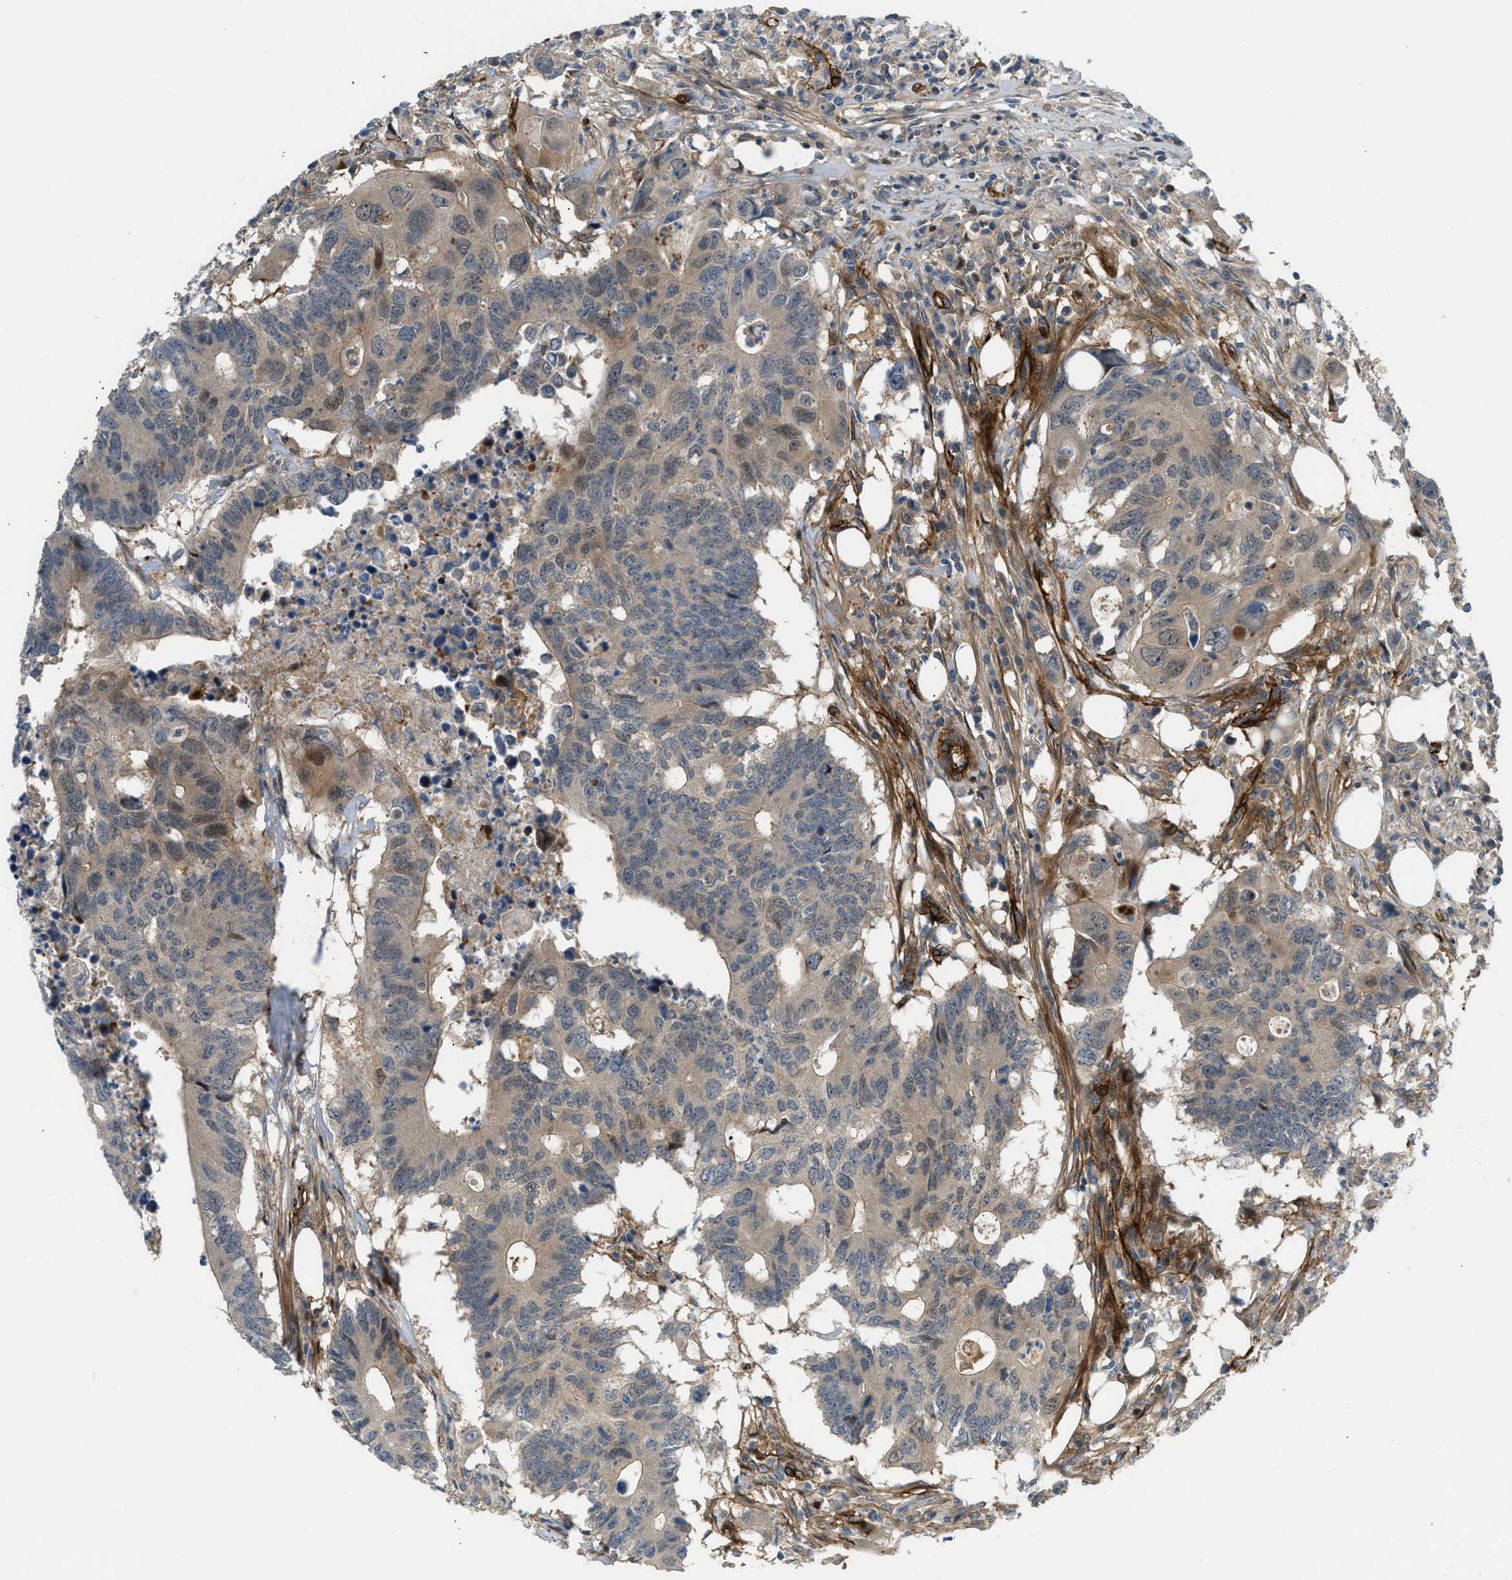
{"staining": {"intensity": "moderate", "quantity": "<25%", "location": "cytoplasmic/membranous,nuclear"}, "tissue": "colorectal cancer", "cell_type": "Tumor cells", "image_type": "cancer", "snomed": [{"axis": "morphology", "description": "Adenocarcinoma, NOS"}, {"axis": "topography", "description": "Colon"}], "caption": "This is a photomicrograph of immunohistochemistry (IHC) staining of colorectal adenocarcinoma, which shows moderate expression in the cytoplasmic/membranous and nuclear of tumor cells.", "gene": "EDNRA", "patient": {"sex": "male", "age": 71}}